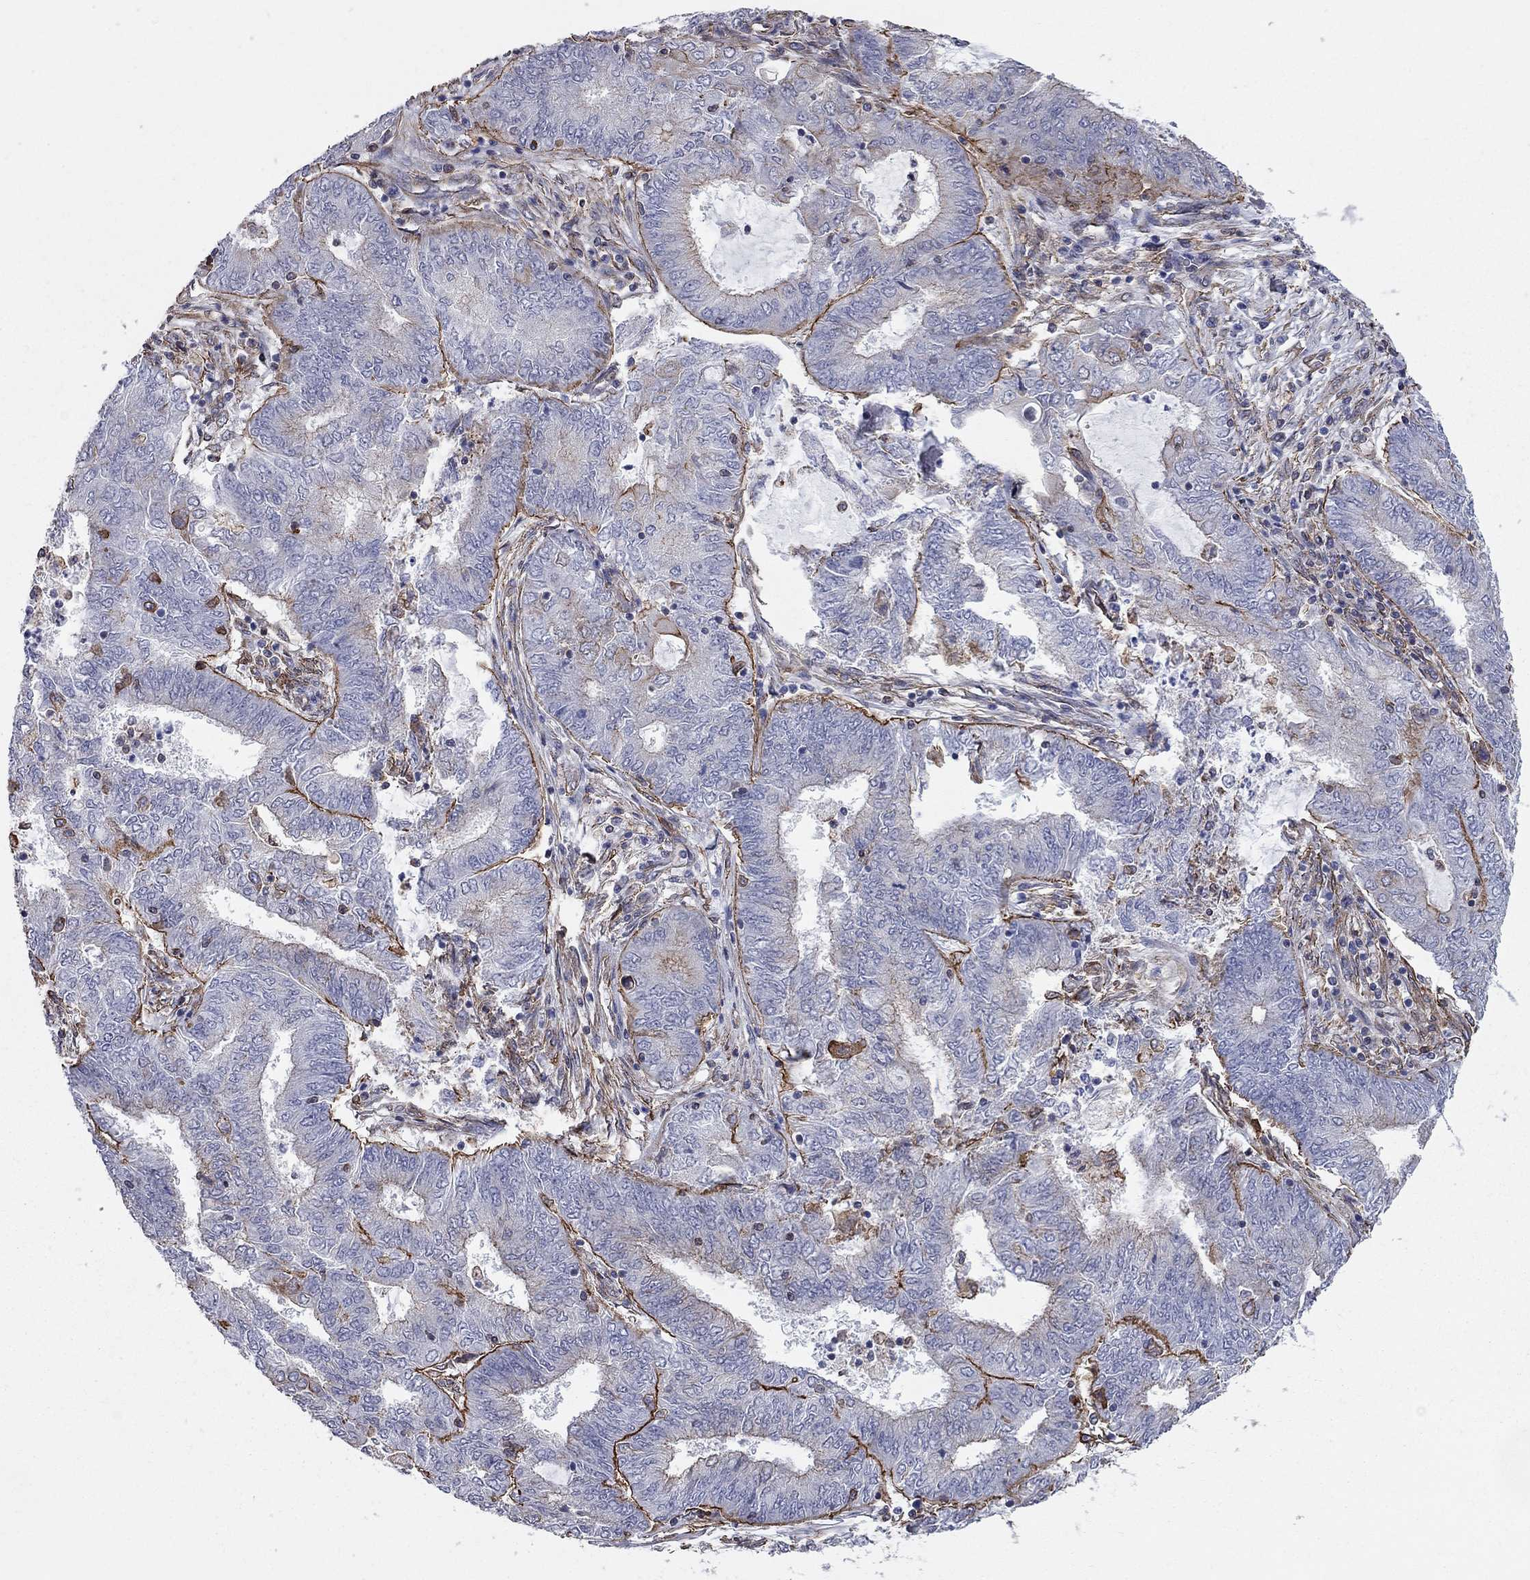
{"staining": {"intensity": "strong", "quantity": "25%-75%", "location": "cytoplasmic/membranous"}, "tissue": "endometrial cancer", "cell_type": "Tumor cells", "image_type": "cancer", "snomed": [{"axis": "morphology", "description": "Adenocarcinoma, NOS"}, {"axis": "topography", "description": "Endometrium"}], "caption": "Protein staining demonstrates strong cytoplasmic/membranous staining in approximately 25%-75% of tumor cells in endometrial adenocarcinoma.", "gene": "BICDL2", "patient": {"sex": "female", "age": 62}}